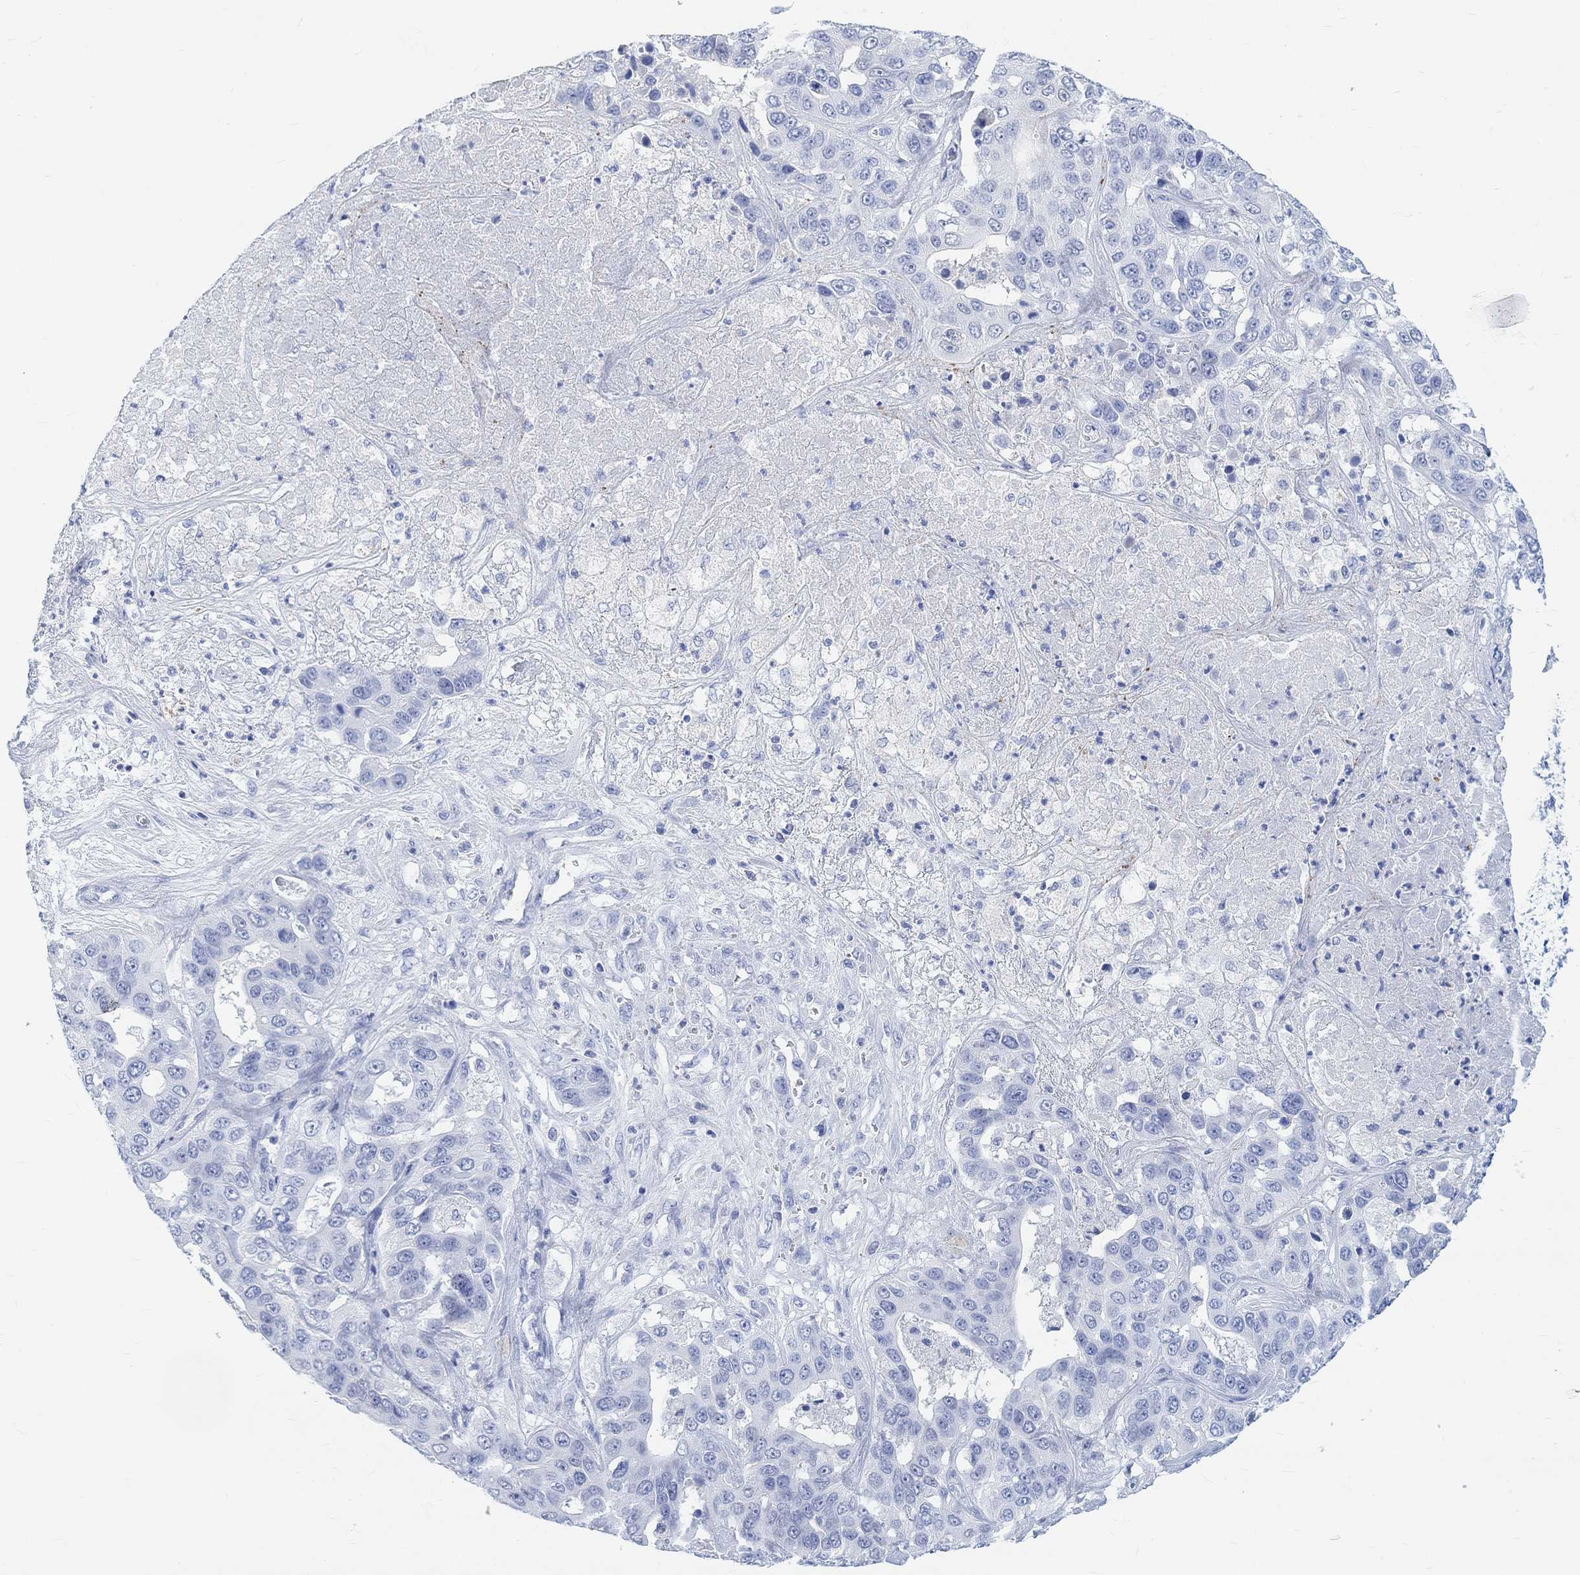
{"staining": {"intensity": "negative", "quantity": "none", "location": "none"}, "tissue": "liver cancer", "cell_type": "Tumor cells", "image_type": "cancer", "snomed": [{"axis": "morphology", "description": "Cholangiocarcinoma"}, {"axis": "topography", "description": "Liver"}], "caption": "This histopathology image is of liver cancer stained with IHC to label a protein in brown with the nuclei are counter-stained blue. There is no staining in tumor cells.", "gene": "ENO4", "patient": {"sex": "female", "age": 52}}